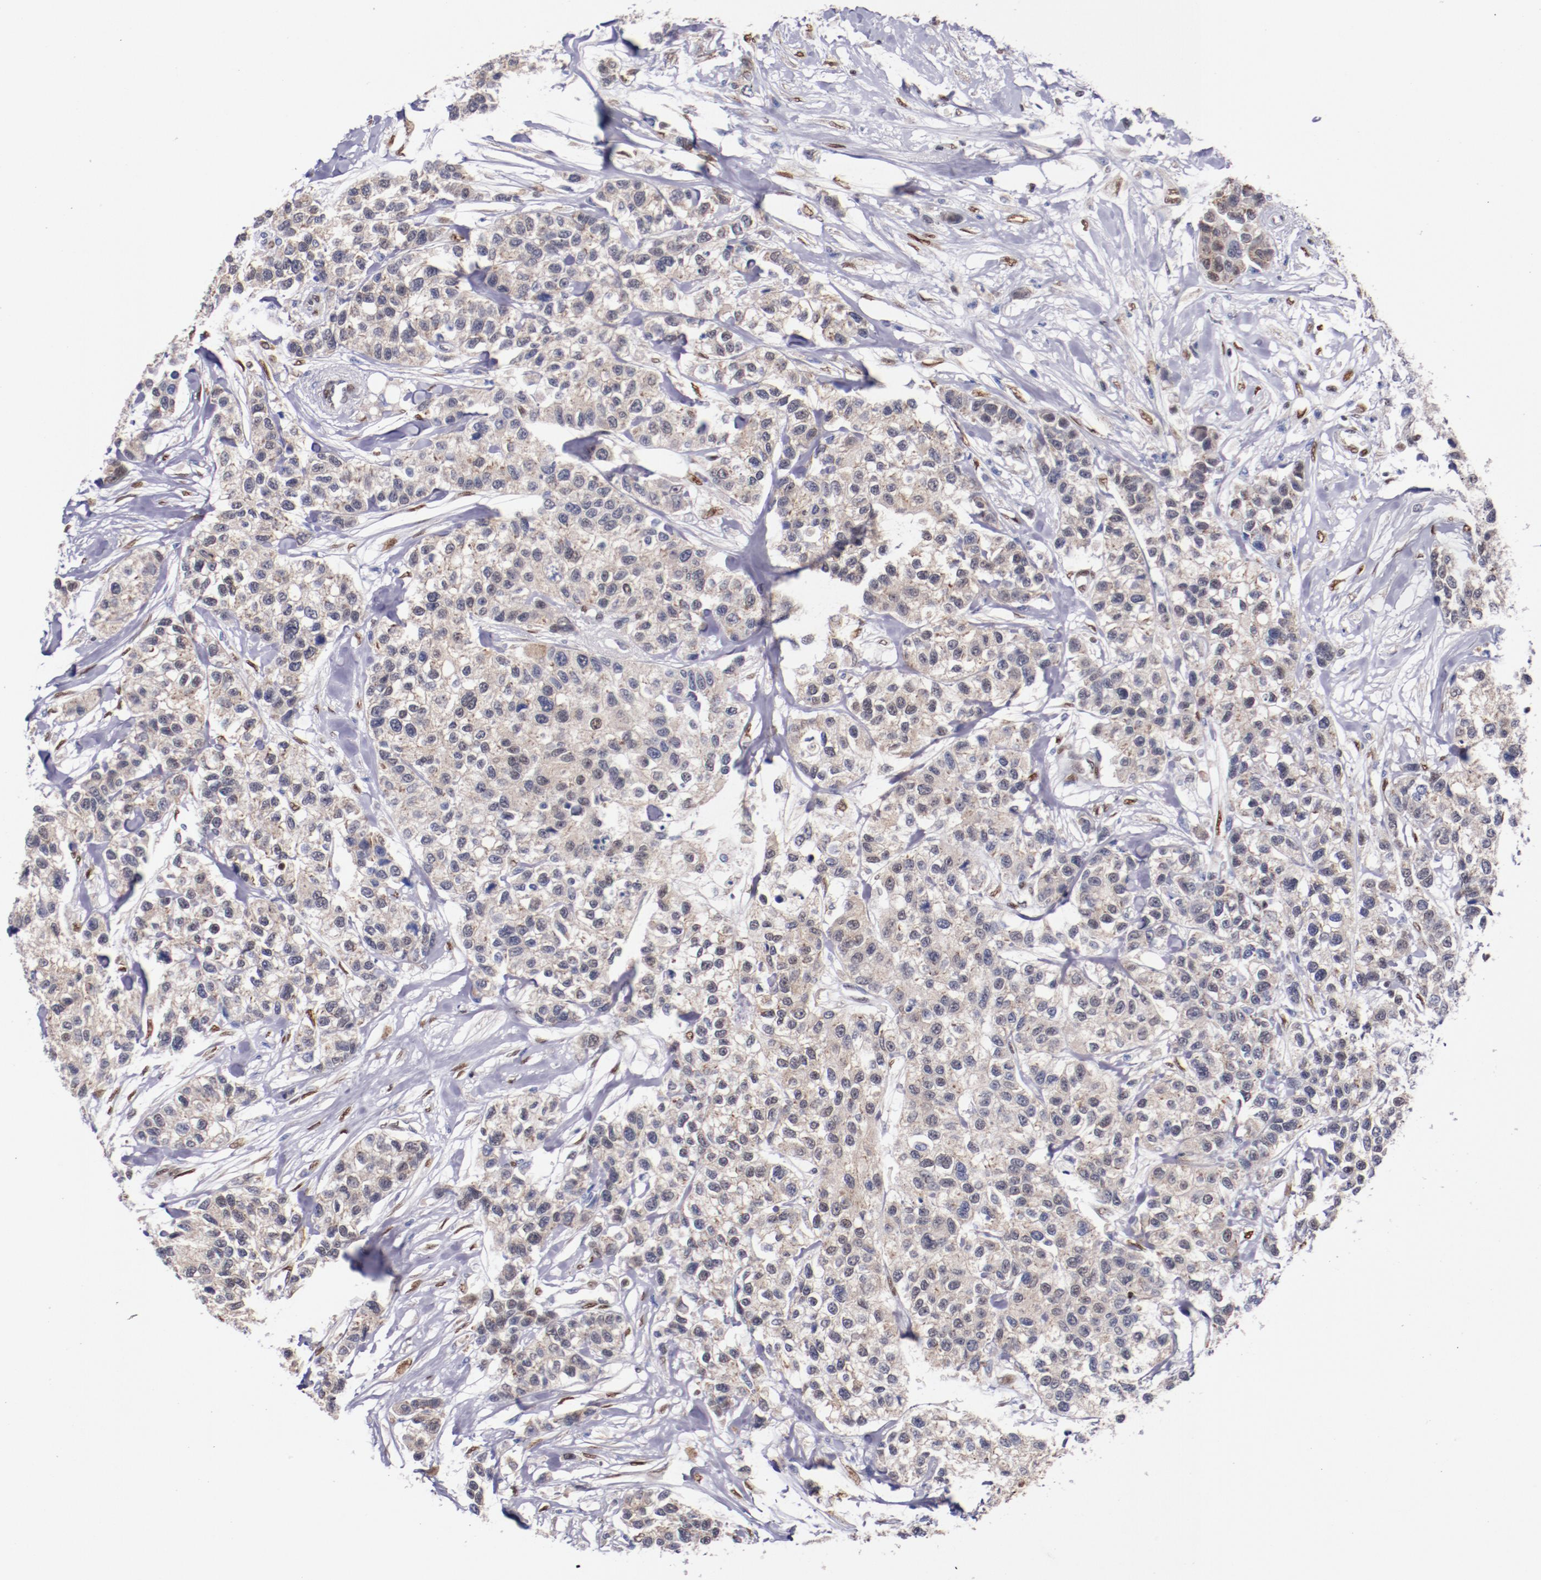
{"staining": {"intensity": "negative", "quantity": "none", "location": "none"}, "tissue": "breast cancer", "cell_type": "Tumor cells", "image_type": "cancer", "snomed": [{"axis": "morphology", "description": "Duct carcinoma"}, {"axis": "topography", "description": "Breast"}], "caption": "Immunohistochemistry (IHC) photomicrograph of human breast invasive ductal carcinoma stained for a protein (brown), which displays no positivity in tumor cells. (DAB (3,3'-diaminobenzidine) immunohistochemistry (IHC), high magnification).", "gene": "SRF", "patient": {"sex": "female", "age": 51}}